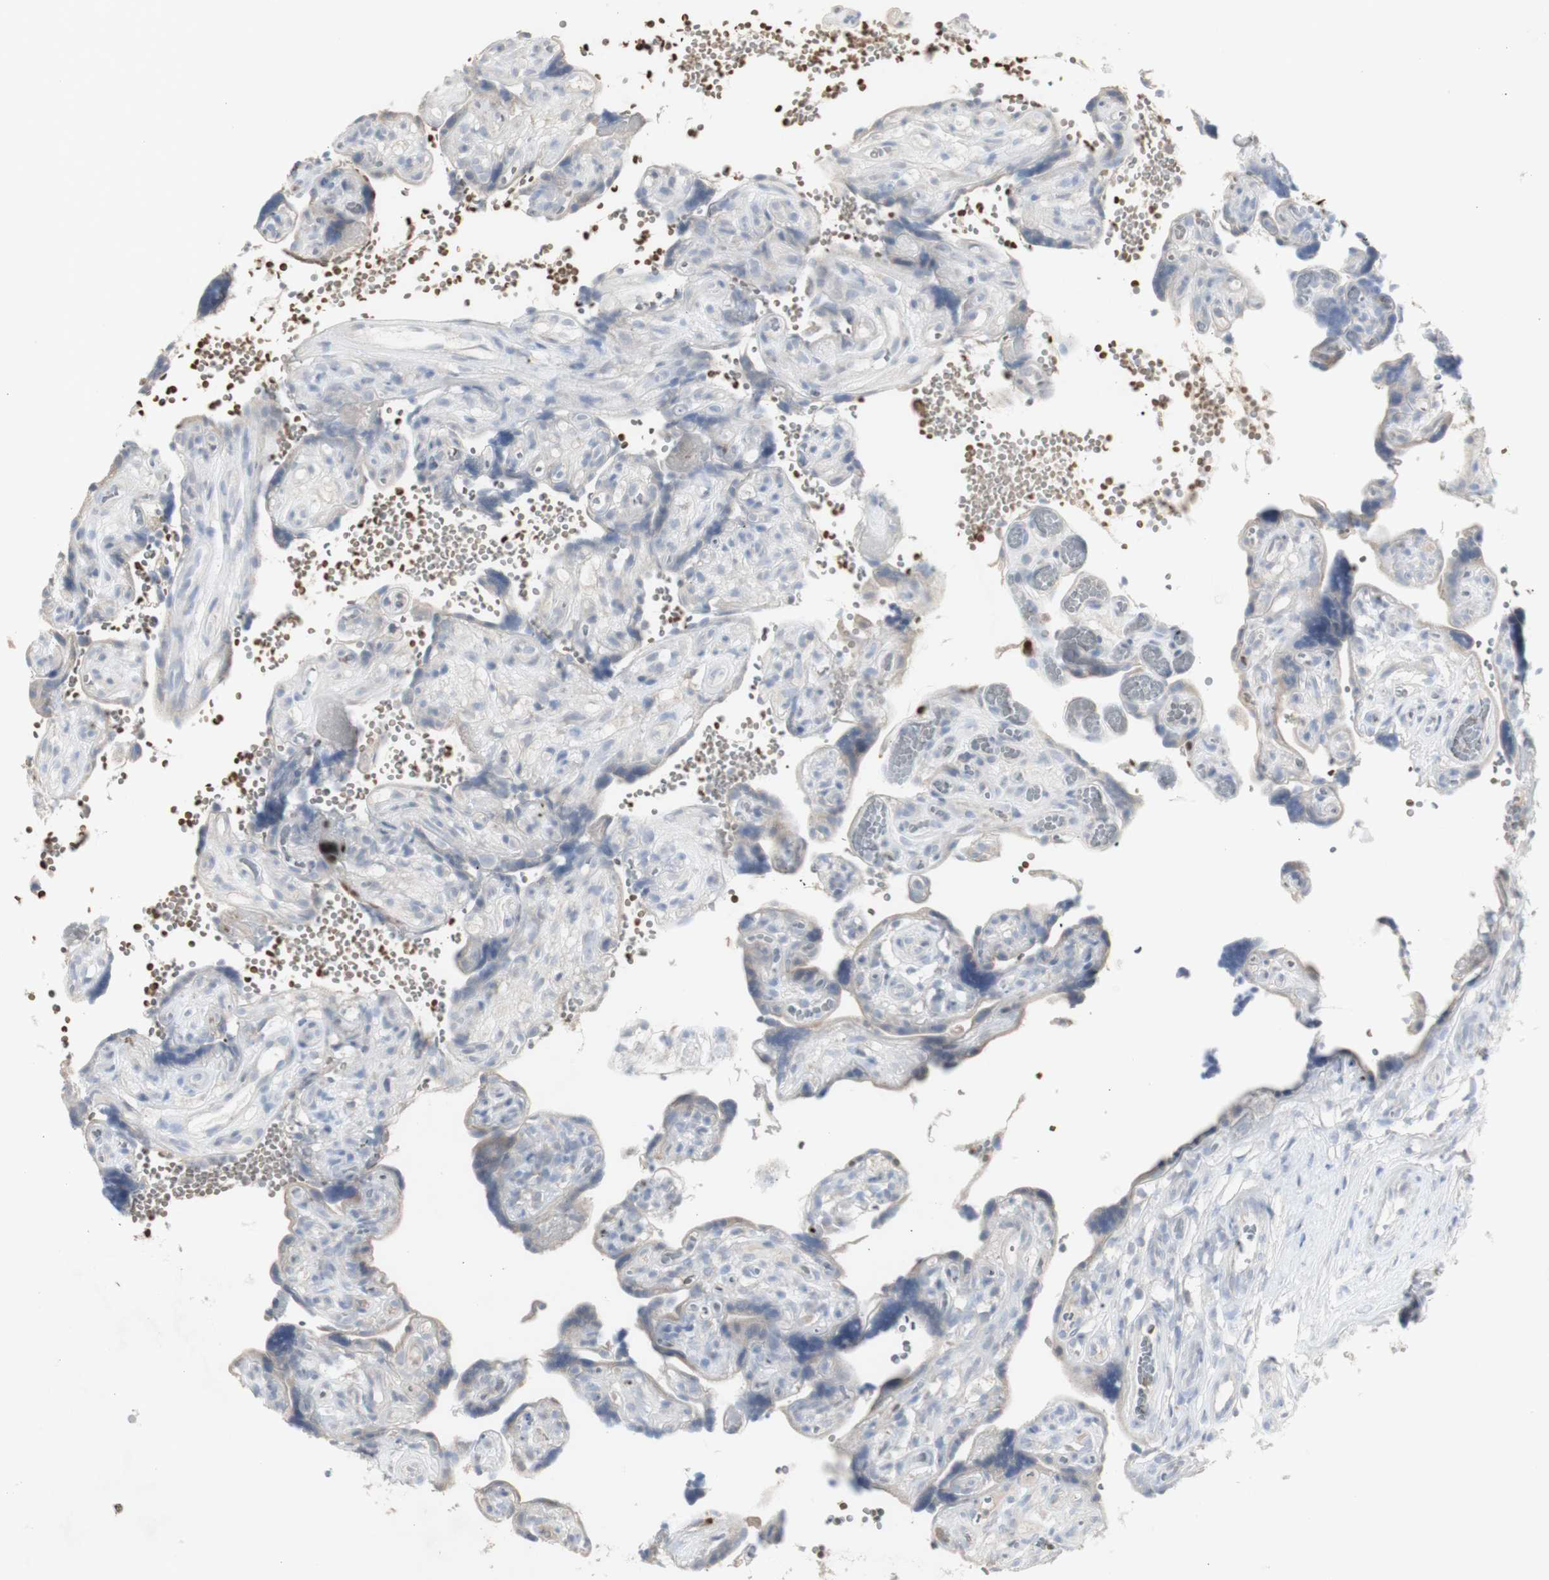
{"staining": {"intensity": "negative", "quantity": "none", "location": "none"}, "tissue": "placenta", "cell_type": "Decidual cells", "image_type": "normal", "snomed": [{"axis": "morphology", "description": "Normal tissue, NOS"}, {"axis": "topography", "description": "Placenta"}], "caption": "IHC image of unremarkable placenta: human placenta stained with DAB exhibits no significant protein staining in decidual cells. (Brightfield microscopy of DAB immunohistochemistry at high magnification).", "gene": "INS", "patient": {"sex": "female", "age": 30}}